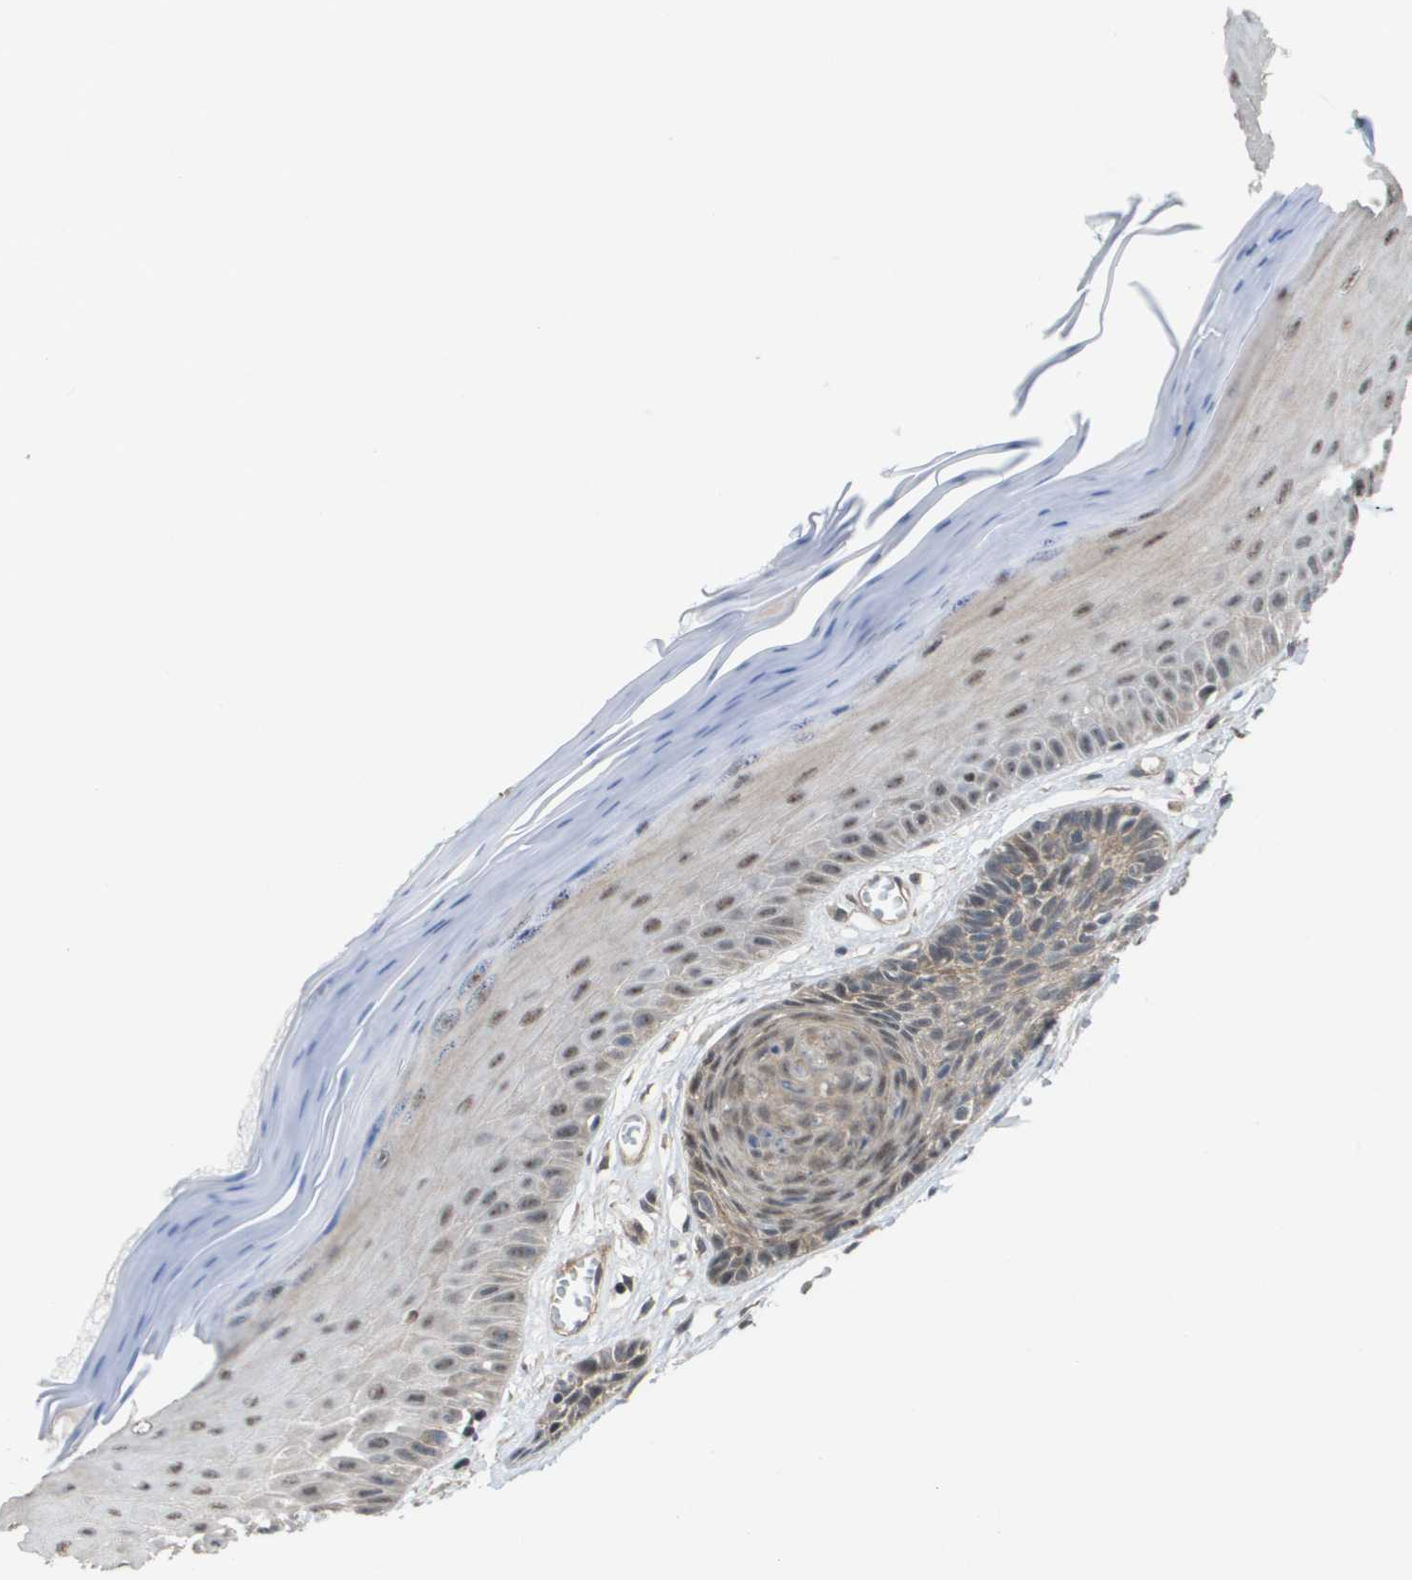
{"staining": {"intensity": "negative", "quantity": "none", "location": "none"}, "tissue": "skin cancer", "cell_type": "Tumor cells", "image_type": "cancer", "snomed": [{"axis": "morphology", "description": "Basal cell carcinoma"}, {"axis": "topography", "description": "Skin"}], "caption": "Skin cancer was stained to show a protein in brown. There is no significant expression in tumor cells.", "gene": "RNF112", "patient": {"sex": "male", "age": 67}}